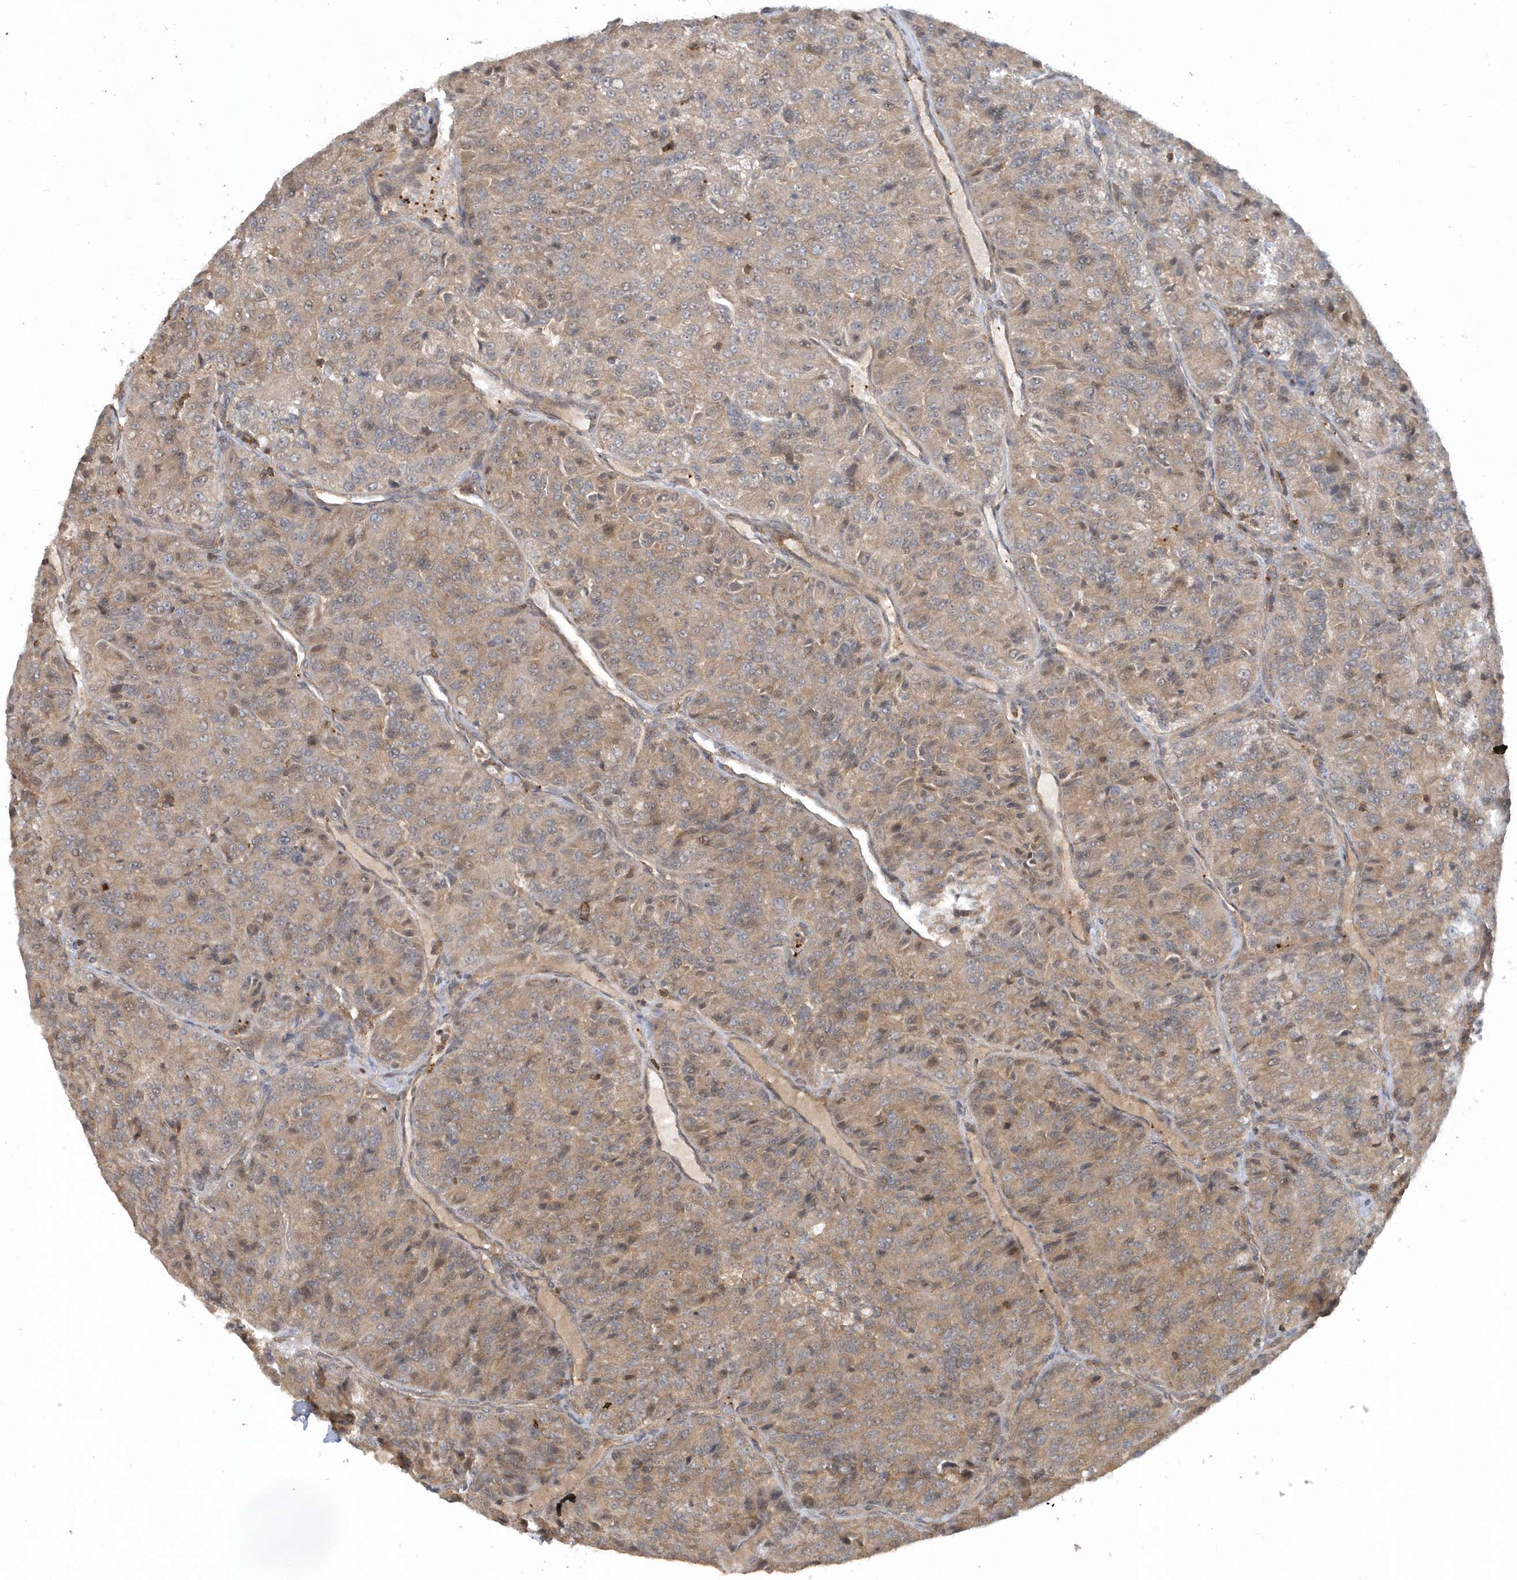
{"staining": {"intensity": "moderate", "quantity": ">75%", "location": "cytoplasmic/membranous"}, "tissue": "renal cancer", "cell_type": "Tumor cells", "image_type": "cancer", "snomed": [{"axis": "morphology", "description": "Adenocarcinoma, NOS"}, {"axis": "topography", "description": "Kidney"}], "caption": "Brown immunohistochemical staining in renal cancer (adenocarcinoma) shows moderate cytoplasmic/membranous positivity in approximately >75% of tumor cells.", "gene": "ACYP1", "patient": {"sex": "female", "age": 63}}